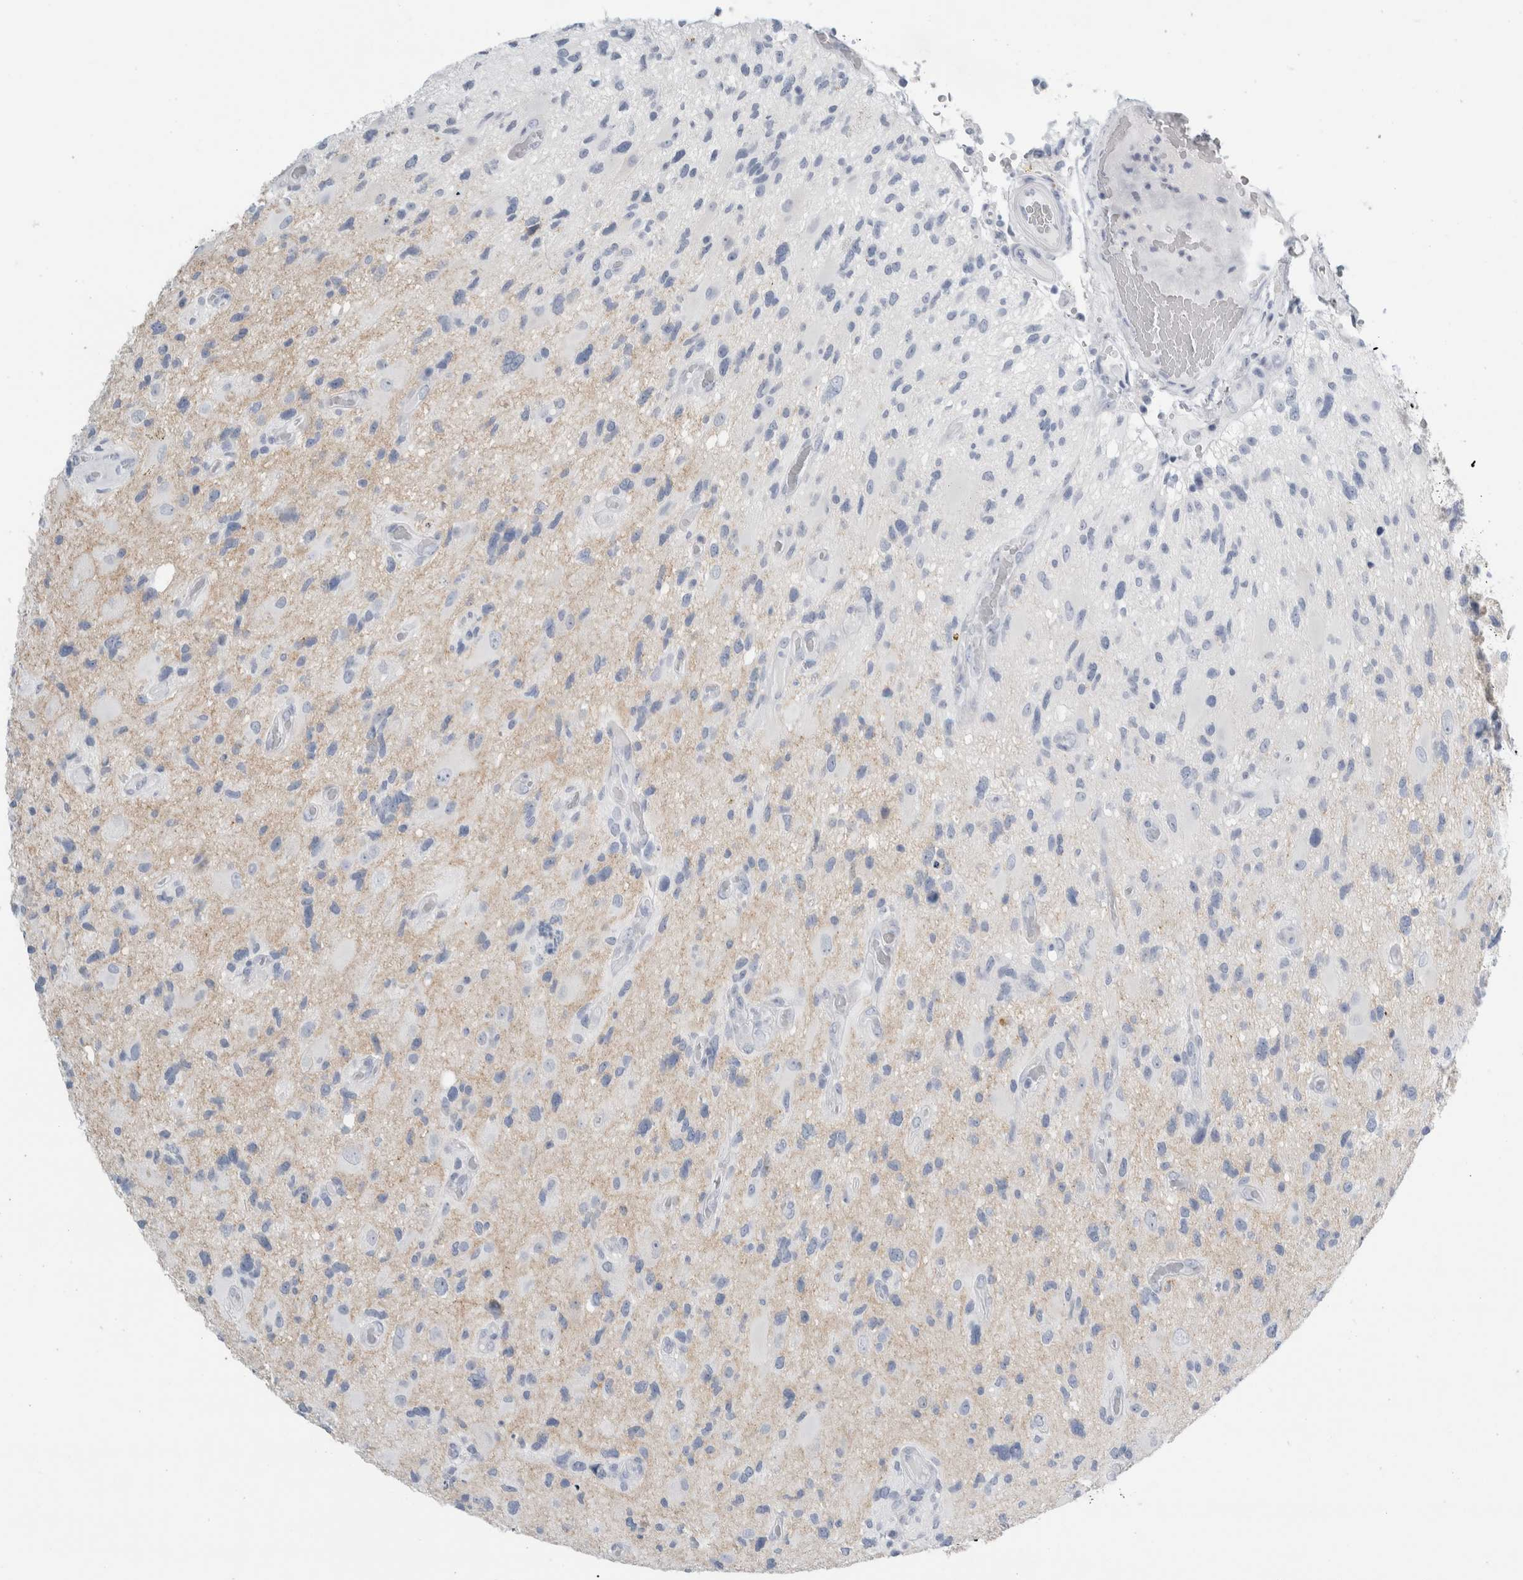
{"staining": {"intensity": "negative", "quantity": "none", "location": "none"}, "tissue": "glioma", "cell_type": "Tumor cells", "image_type": "cancer", "snomed": [{"axis": "morphology", "description": "Glioma, malignant, High grade"}, {"axis": "topography", "description": "Brain"}], "caption": "Histopathology image shows no significant protein expression in tumor cells of glioma. The staining is performed using DAB (3,3'-diaminobenzidine) brown chromogen with nuclei counter-stained in using hematoxylin.", "gene": "RPH3AL", "patient": {"sex": "male", "age": 33}}